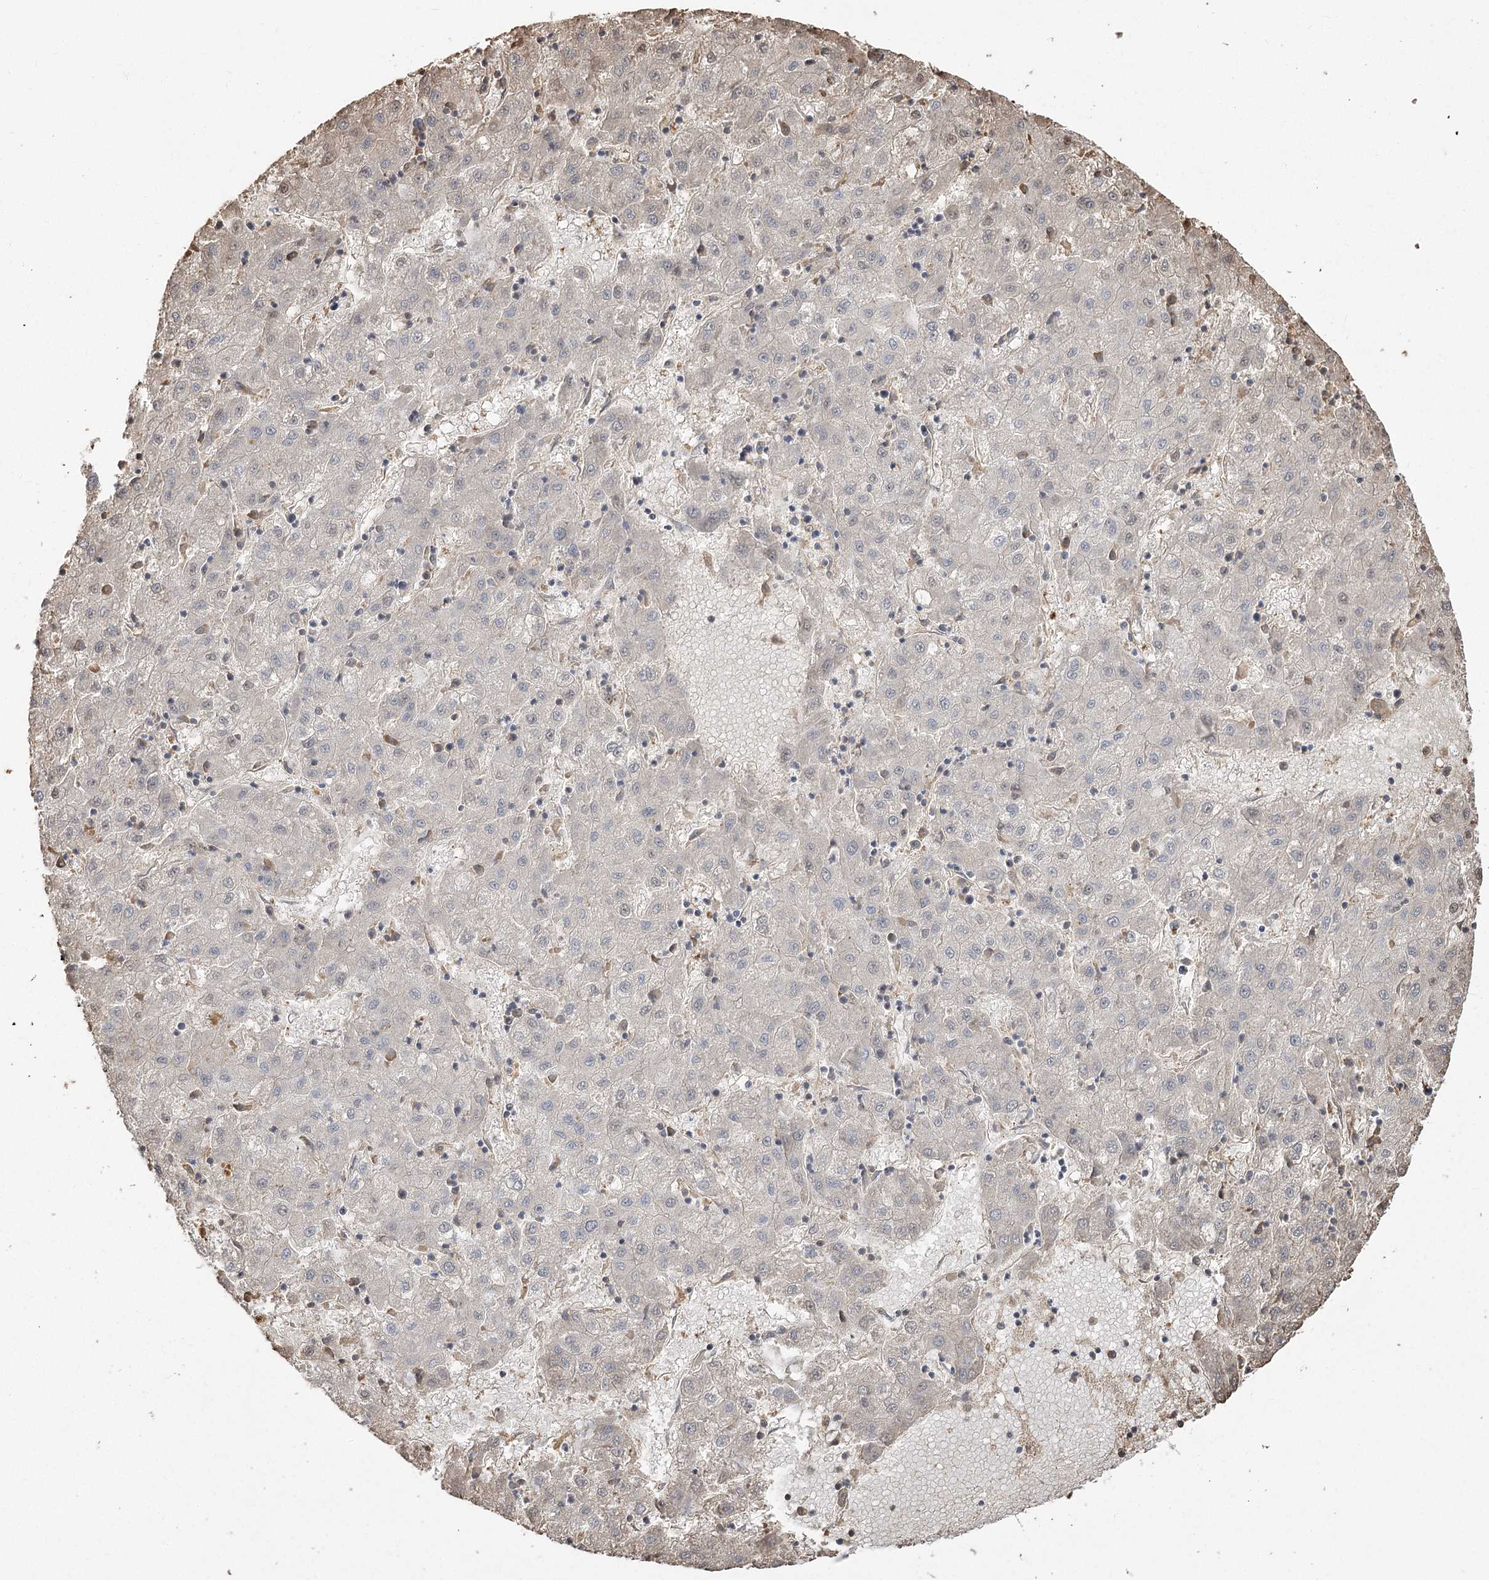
{"staining": {"intensity": "negative", "quantity": "none", "location": "none"}, "tissue": "liver cancer", "cell_type": "Tumor cells", "image_type": "cancer", "snomed": [{"axis": "morphology", "description": "Carcinoma, Hepatocellular, NOS"}, {"axis": "topography", "description": "Liver"}], "caption": "DAB (3,3'-diaminobenzidine) immunohistochemical staining of human liver cancer exhibits no significant staining in tumor cells.", "gene": "PLCH1", "patient": {"sex": "male", "age": 72}}